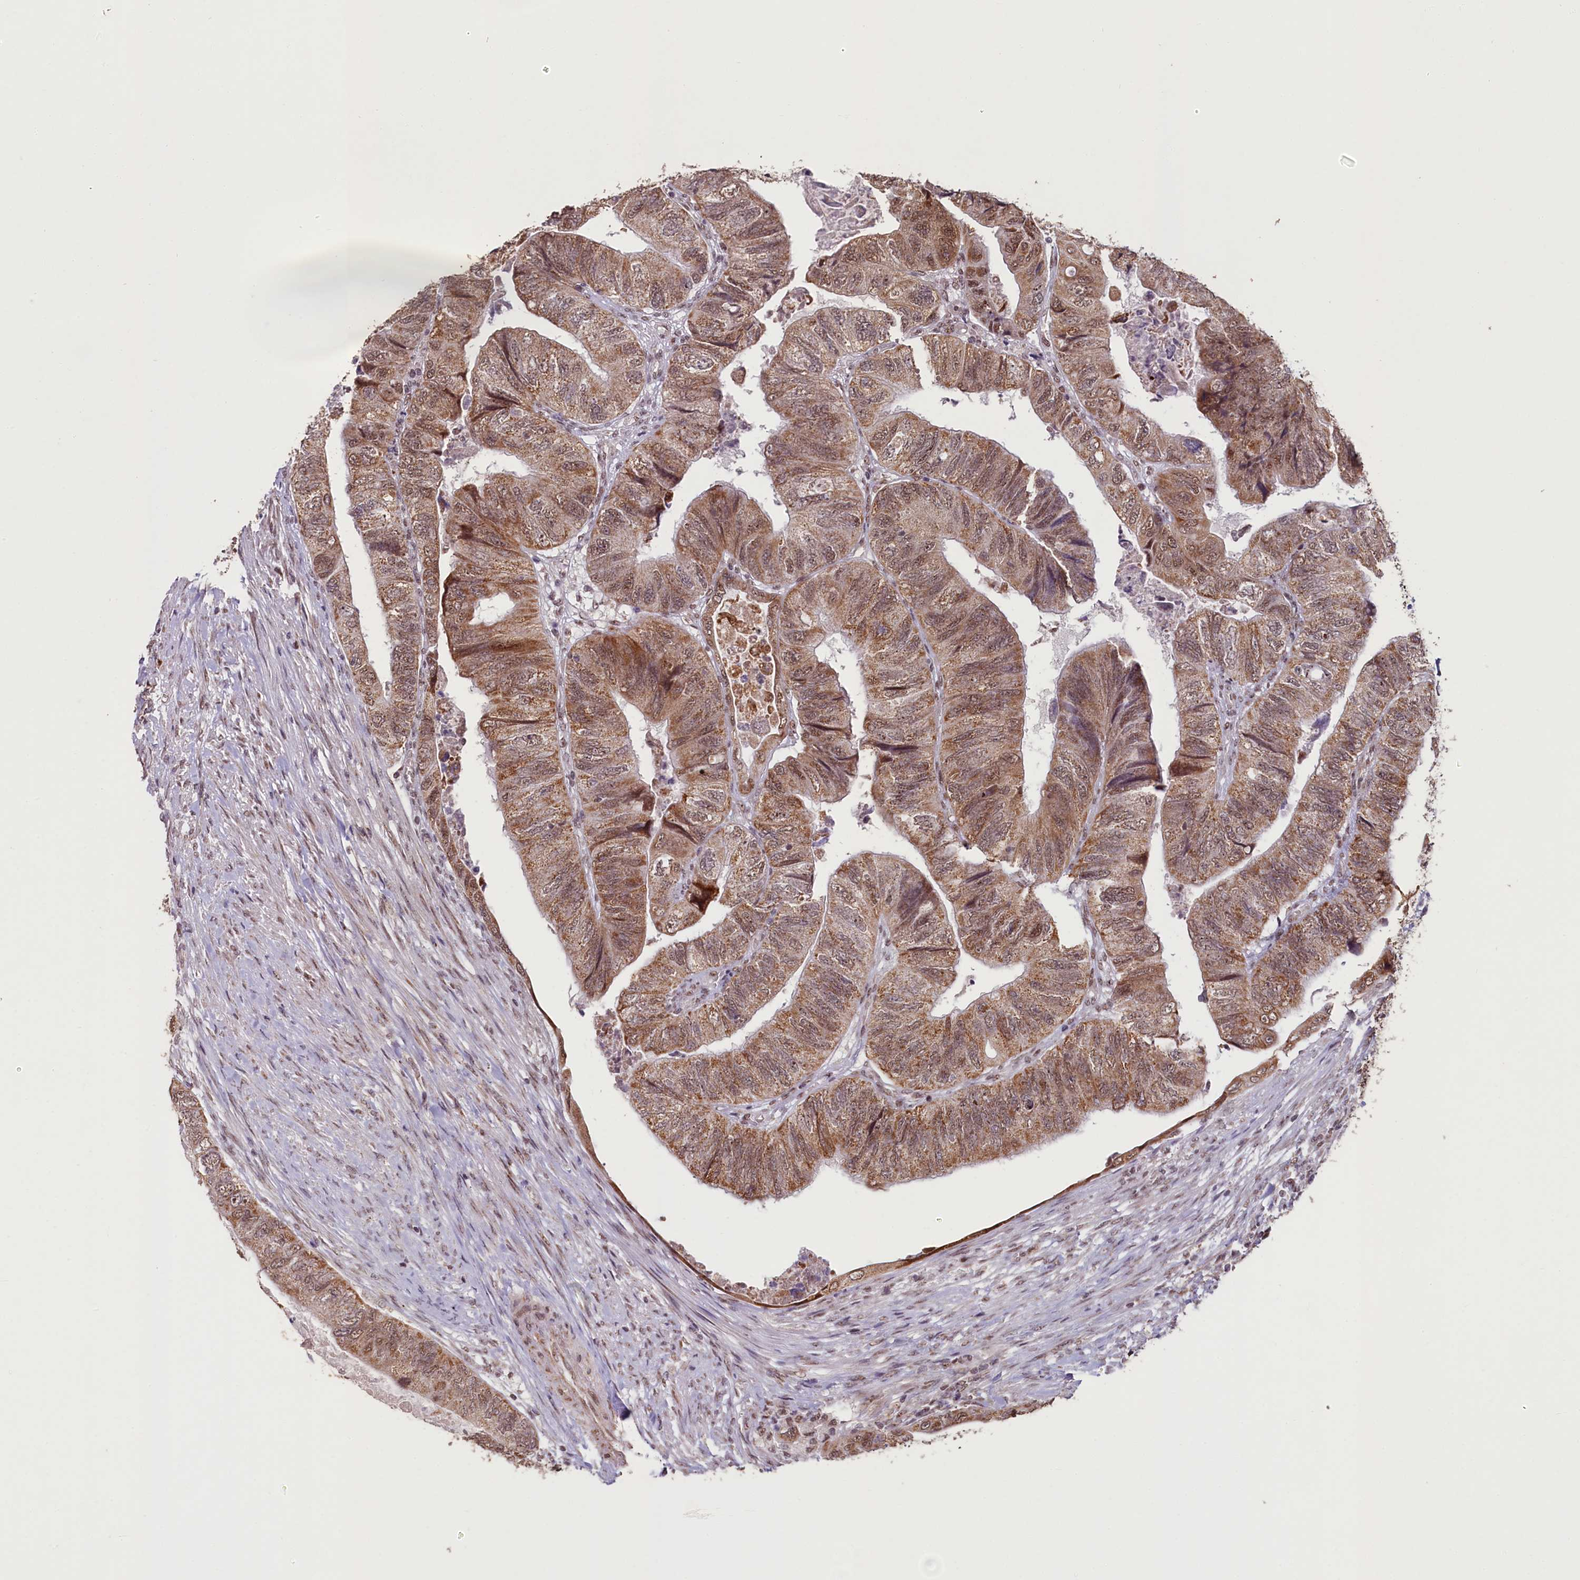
{"staining": {"intensity": "moderate", "quantity": ">75%", "location": "cytoplasmic/membranous,nuclear"}, "tissue": "colorectal cancer", "cell_type": "Tumor cells", "image_type": "cancer", "snomed": [{"axis": "morphology", "description": "Adenocarcinoma, NOS"}, {"axis": "topography", "description": "Rectum"}], "caption": "Tumor cells demonstrate moderate cytoplasmic/membranous and nuclear positivity in approximately >75% of cells in colorectal adenocarcinoma.", "gene": "PDE6D", "patient": {"sex": "male", "age": 63}}